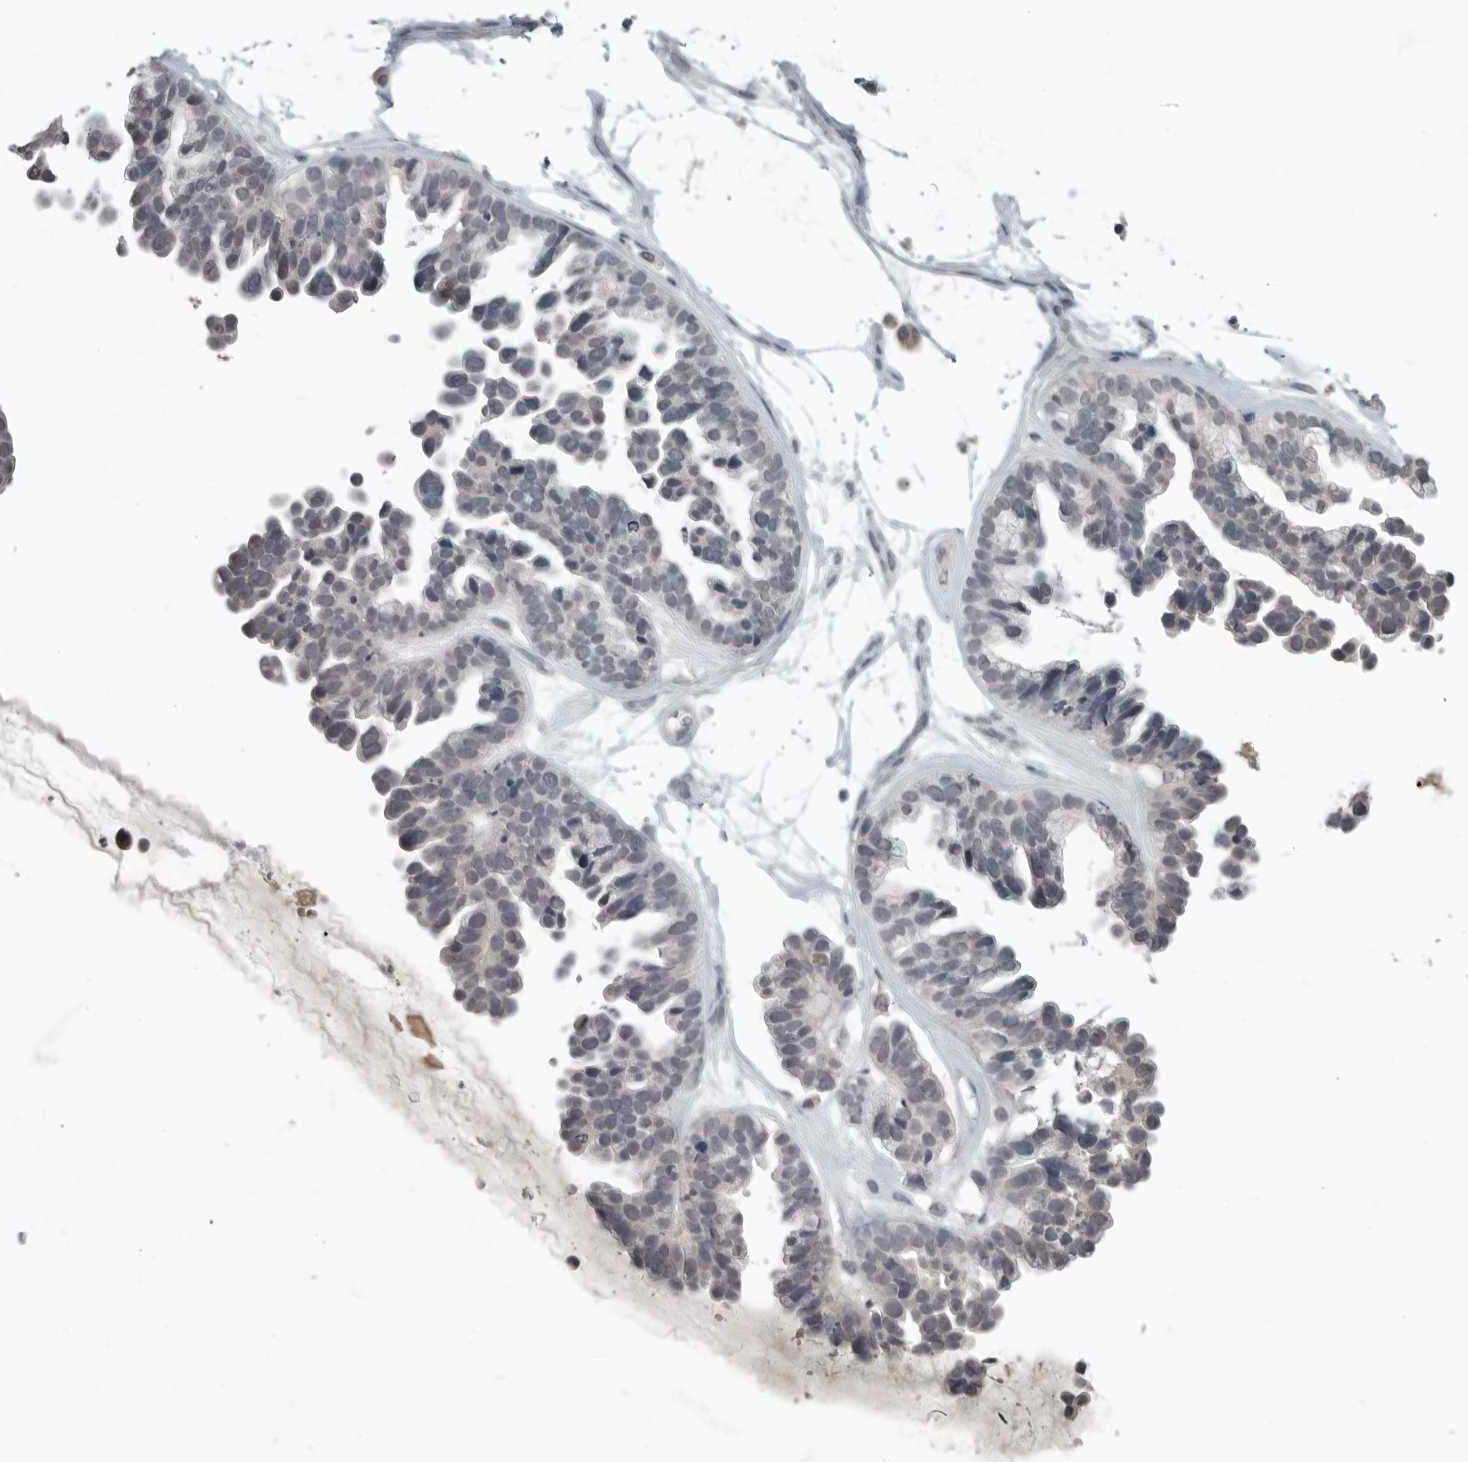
{"staining": {"intensity": "negative", "quantity": "none", "location": "none"}, "tissue": "ovarian cancer", "cell_type": "Tumor cells", "image_type": "cancer", "snomed": [{"axis": "morphology", "description": "Cystadenocarcinoma, serous, NOS"}, {"axis": "topography", "description": "Ovary"}], "caption": "A photomicrograph of human serous cystadenocarcinoma (ovarian) is negative for staining in tumor cells.", "gene": "FOXP3", "patient": {"sex": "female", "age": 56}}